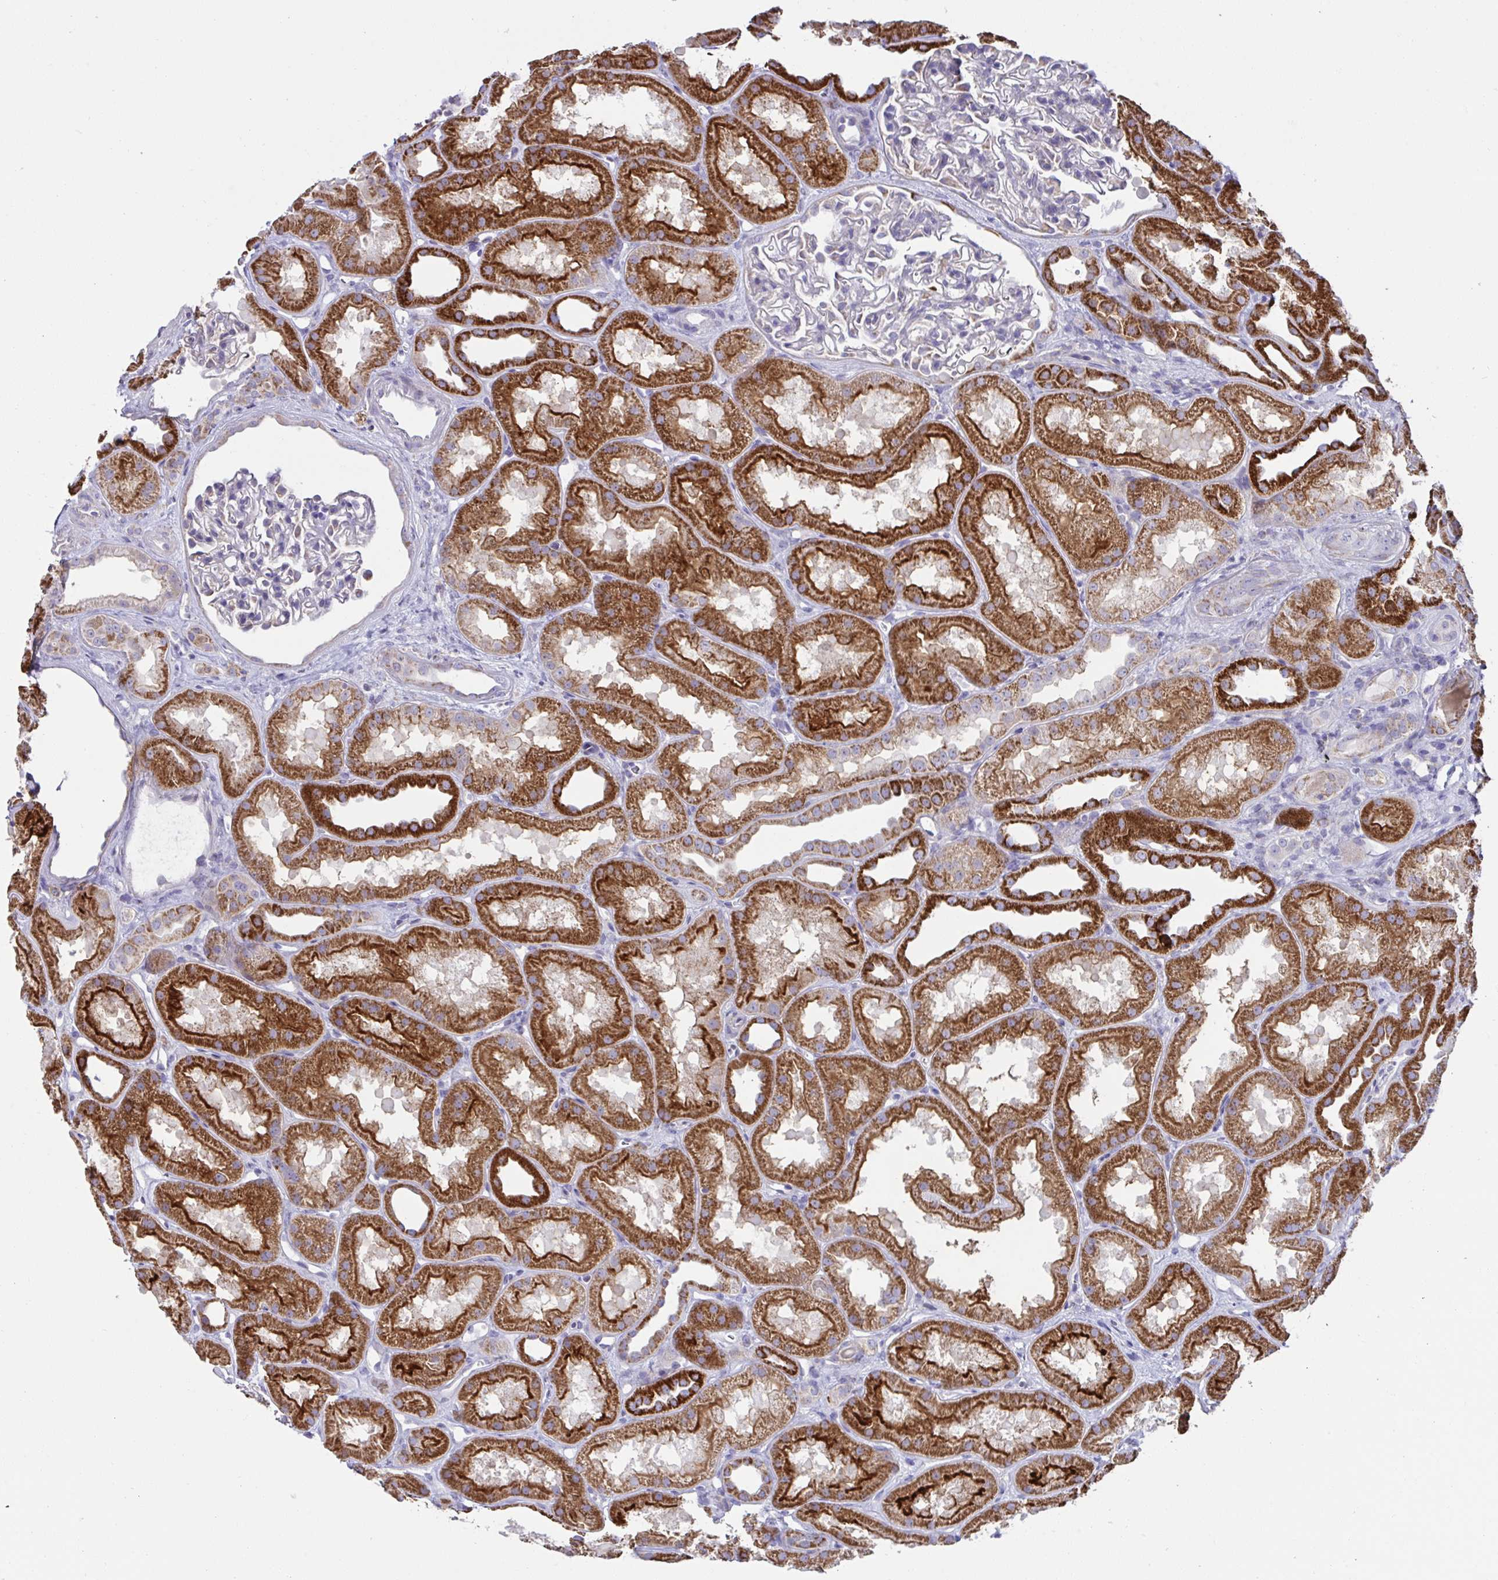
{"staining": {"intensity": "negative", "quantity": "none", "location": "none"}, "tissue": "kidney", "cell_type": "Cells in glomeruli", "image_type": "normal", "snomed": [{"axis": "morphology", "description": "Normal tissue, NOS"}, {"axis": "topography", "description": "Kidney"}], "caption": "Normal kidney was stained to show a protein in brown. There is no significant expression in cells in glomeruli. (Stains: DAB (3,3'-diaminobenzidine) immunohistochemistry with hematoxylin counter stain, Microscopy: brightfield microscopy at high magnification).", "gene": "DOK7", "patient": {"sex": "male", "age": 61}}